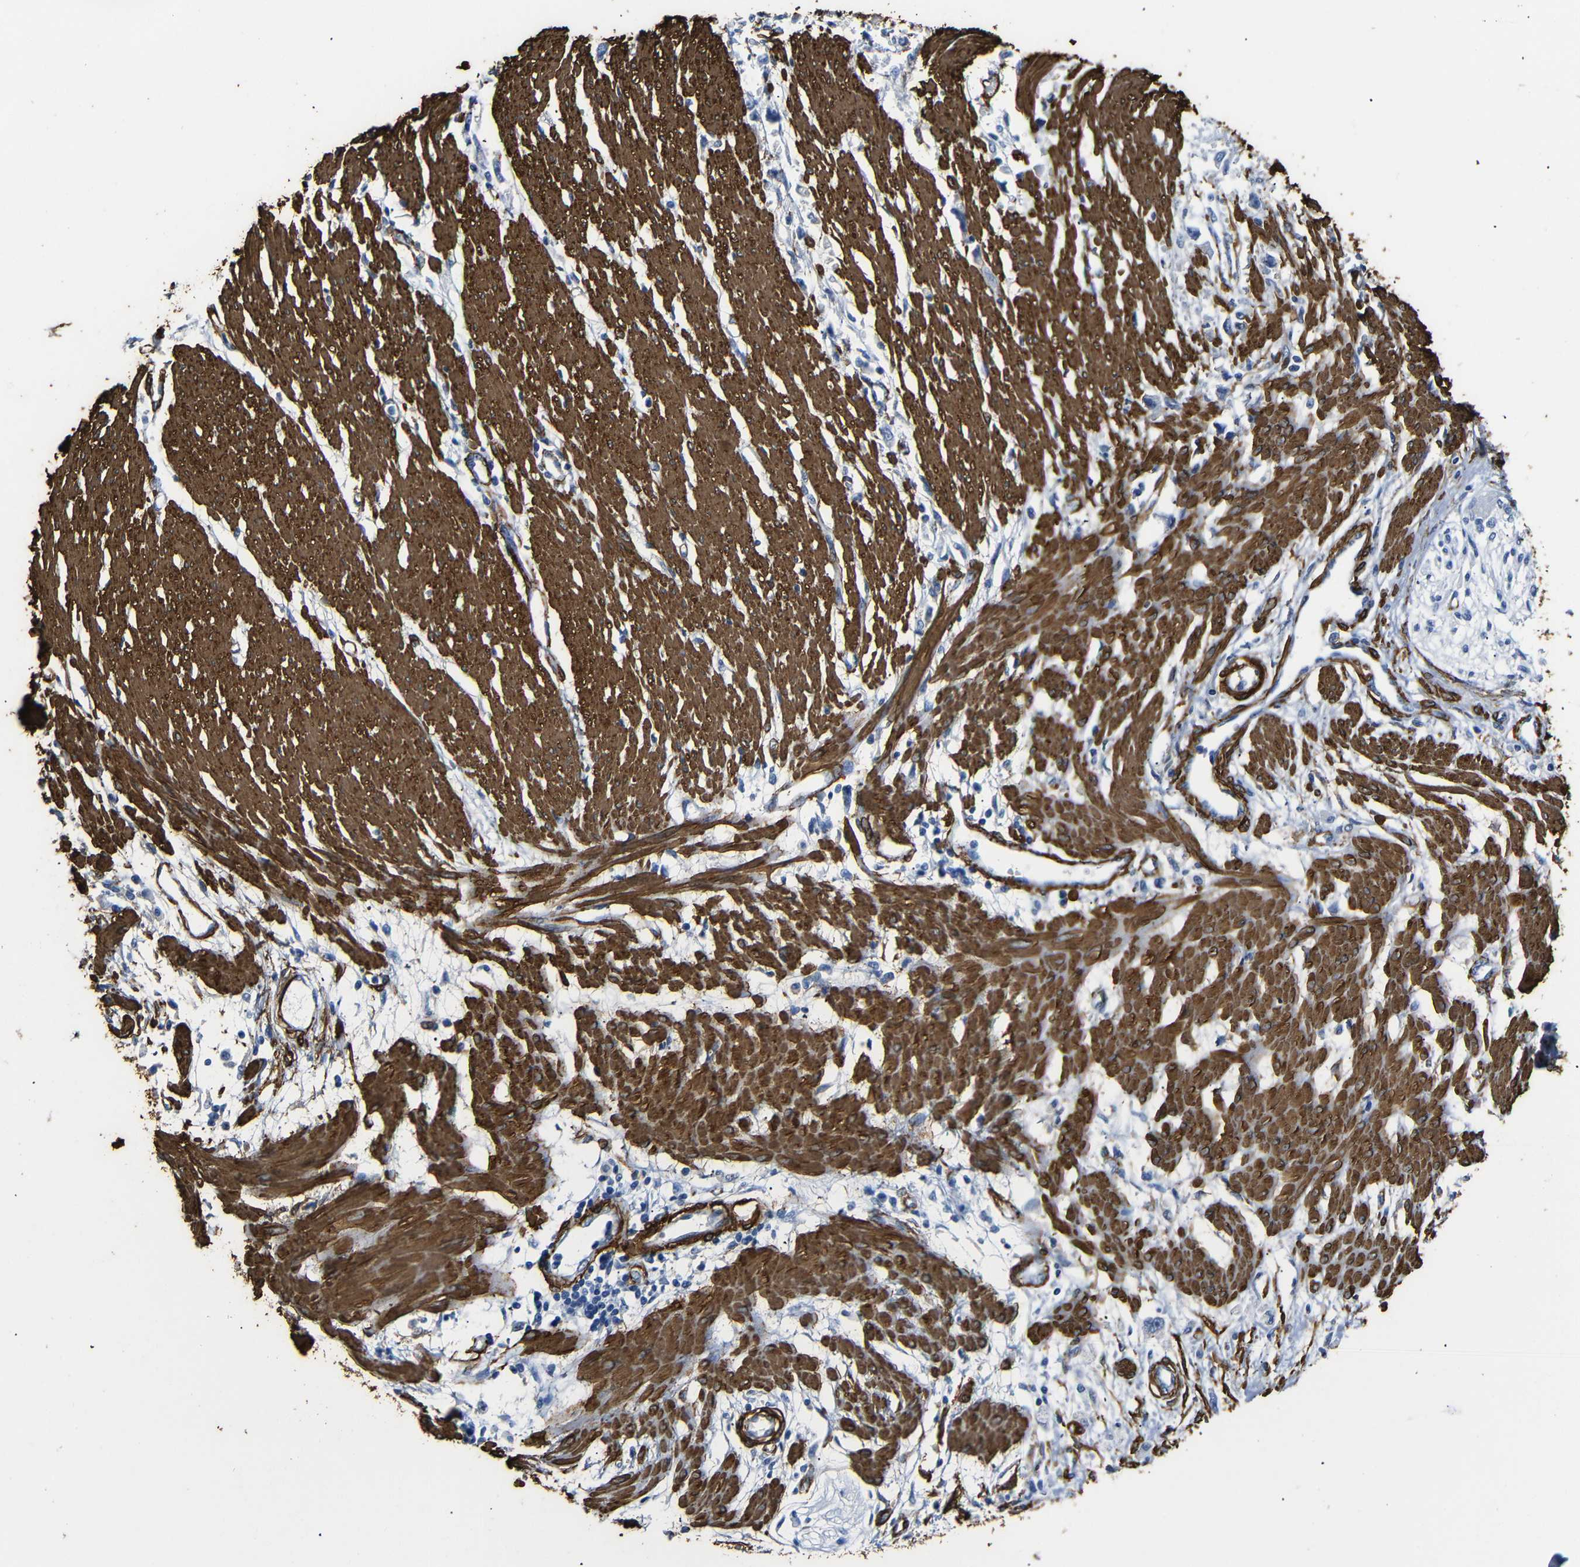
{"staining": {"intensity": "negative", "quantity": "none", "location": "none"}, "tissue": "stomach cancer", "cell_type": "Tumor cells", "image_type": "cancer", "snomed": [{"axis": "morphology", "description": "Adenocarcinoma, NOS"}, {"axis": "topography", "description": "Stomach"}], "caption": "The photomicrograph reveals no significant staining in tumor cells of stomach cancer (adenocarcinoma). Brightfield microscopy of immunohistochemistry stained with DAB (3,3'-diaminobenzidine) (brown) and hematoxylin (blue), captured at high magnification.", "gene": "ACTA2", "patient": {"sex": "female", "age": 59}}